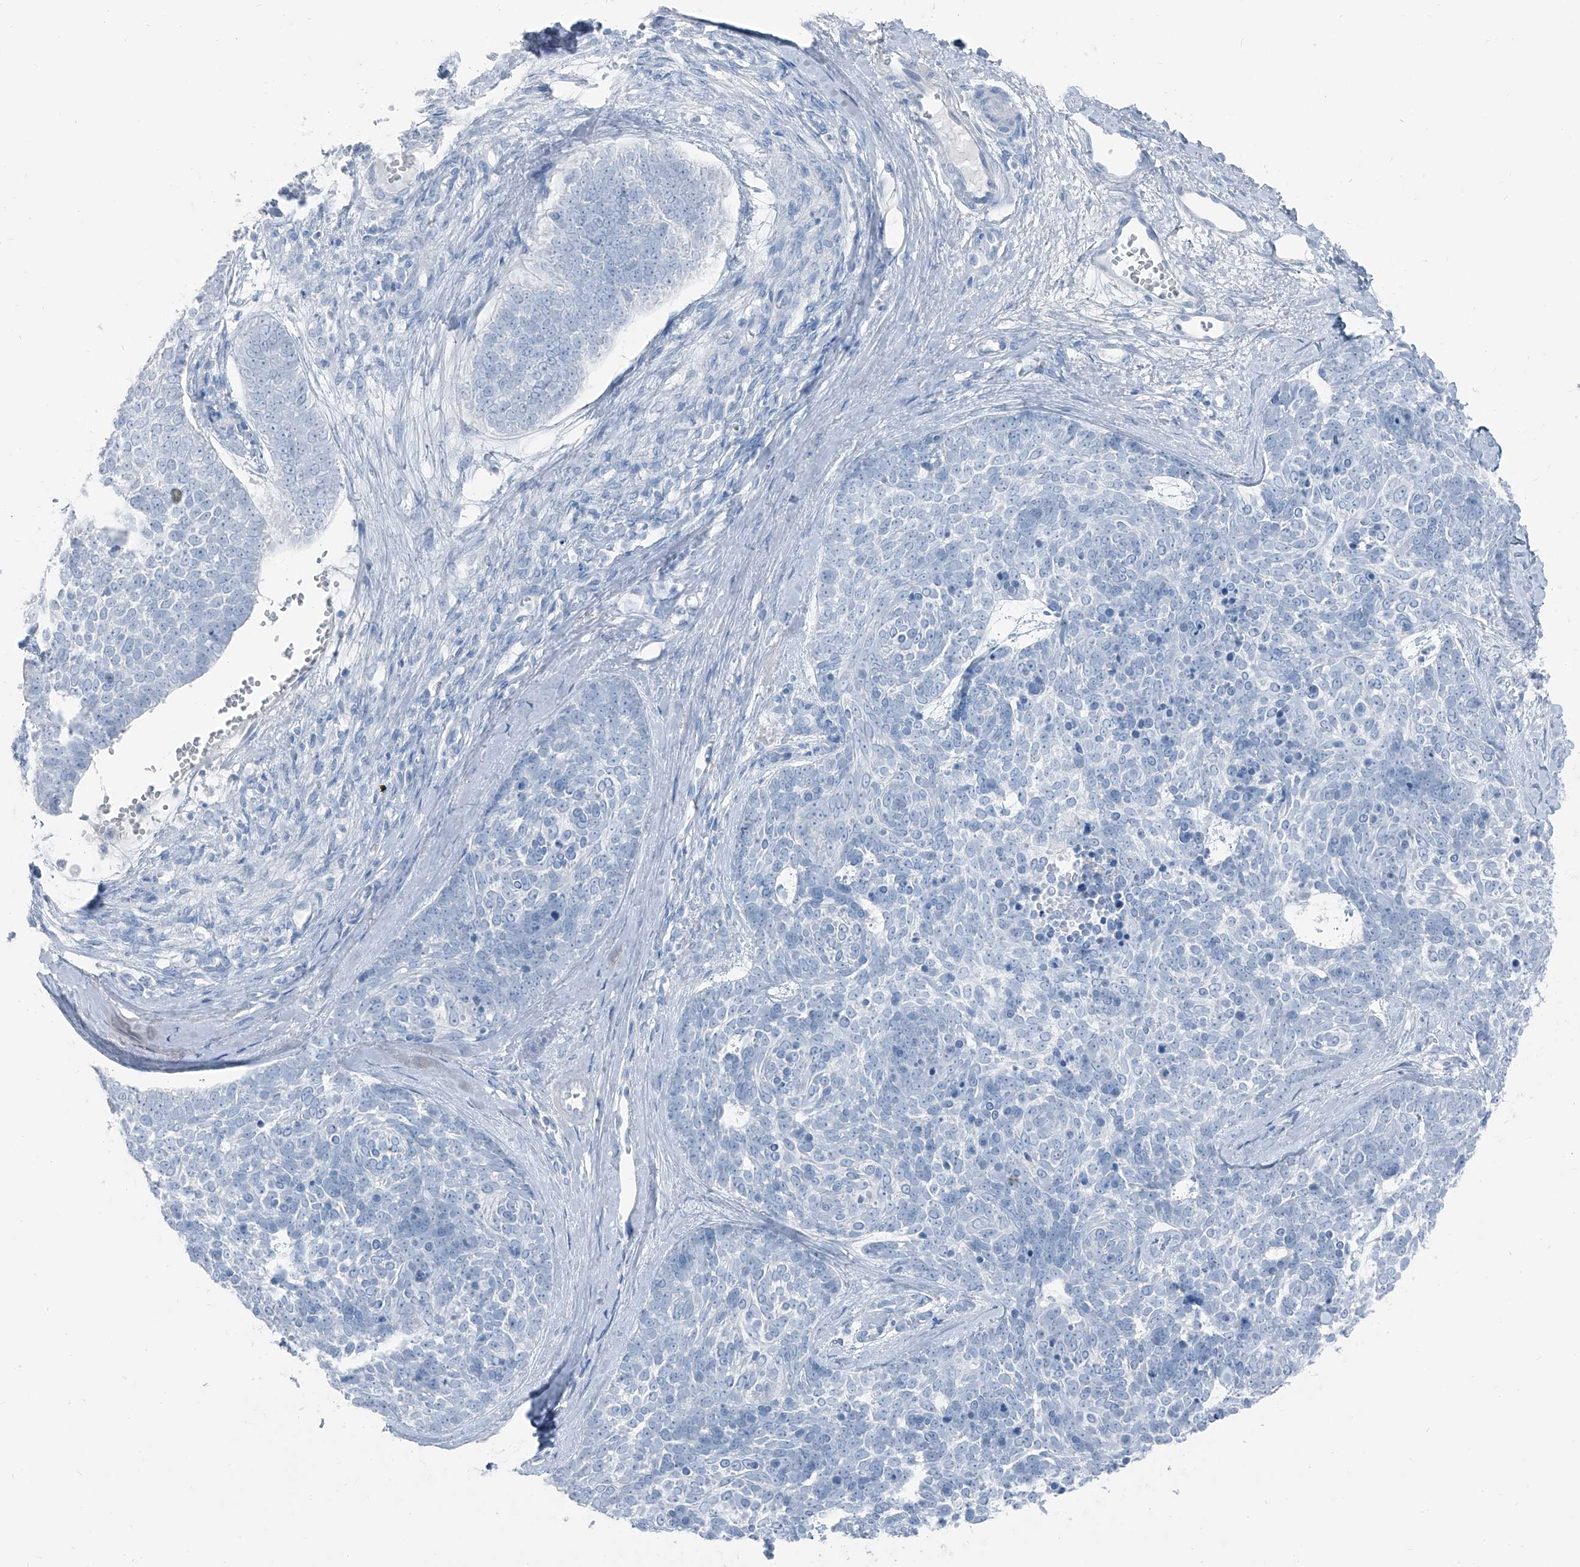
{"staining": {"intensity": "negative", "quantity": "none", "location": "none"}, "tissue": "skin cancer", "cell_type": "Tumor cells", "image_type": "cancer", "snomed": [{"axis": "morphology", "description": "Basal cell carcinoma"}, {"axis": "topography", "description": "Skin"}], "caption": "Skin cancer (basal cell carcinoma) stained for a protein using IHC shows no staining tumor cells.", "gene": "RGN", "patient": {"sex": "female", "age": 81}}